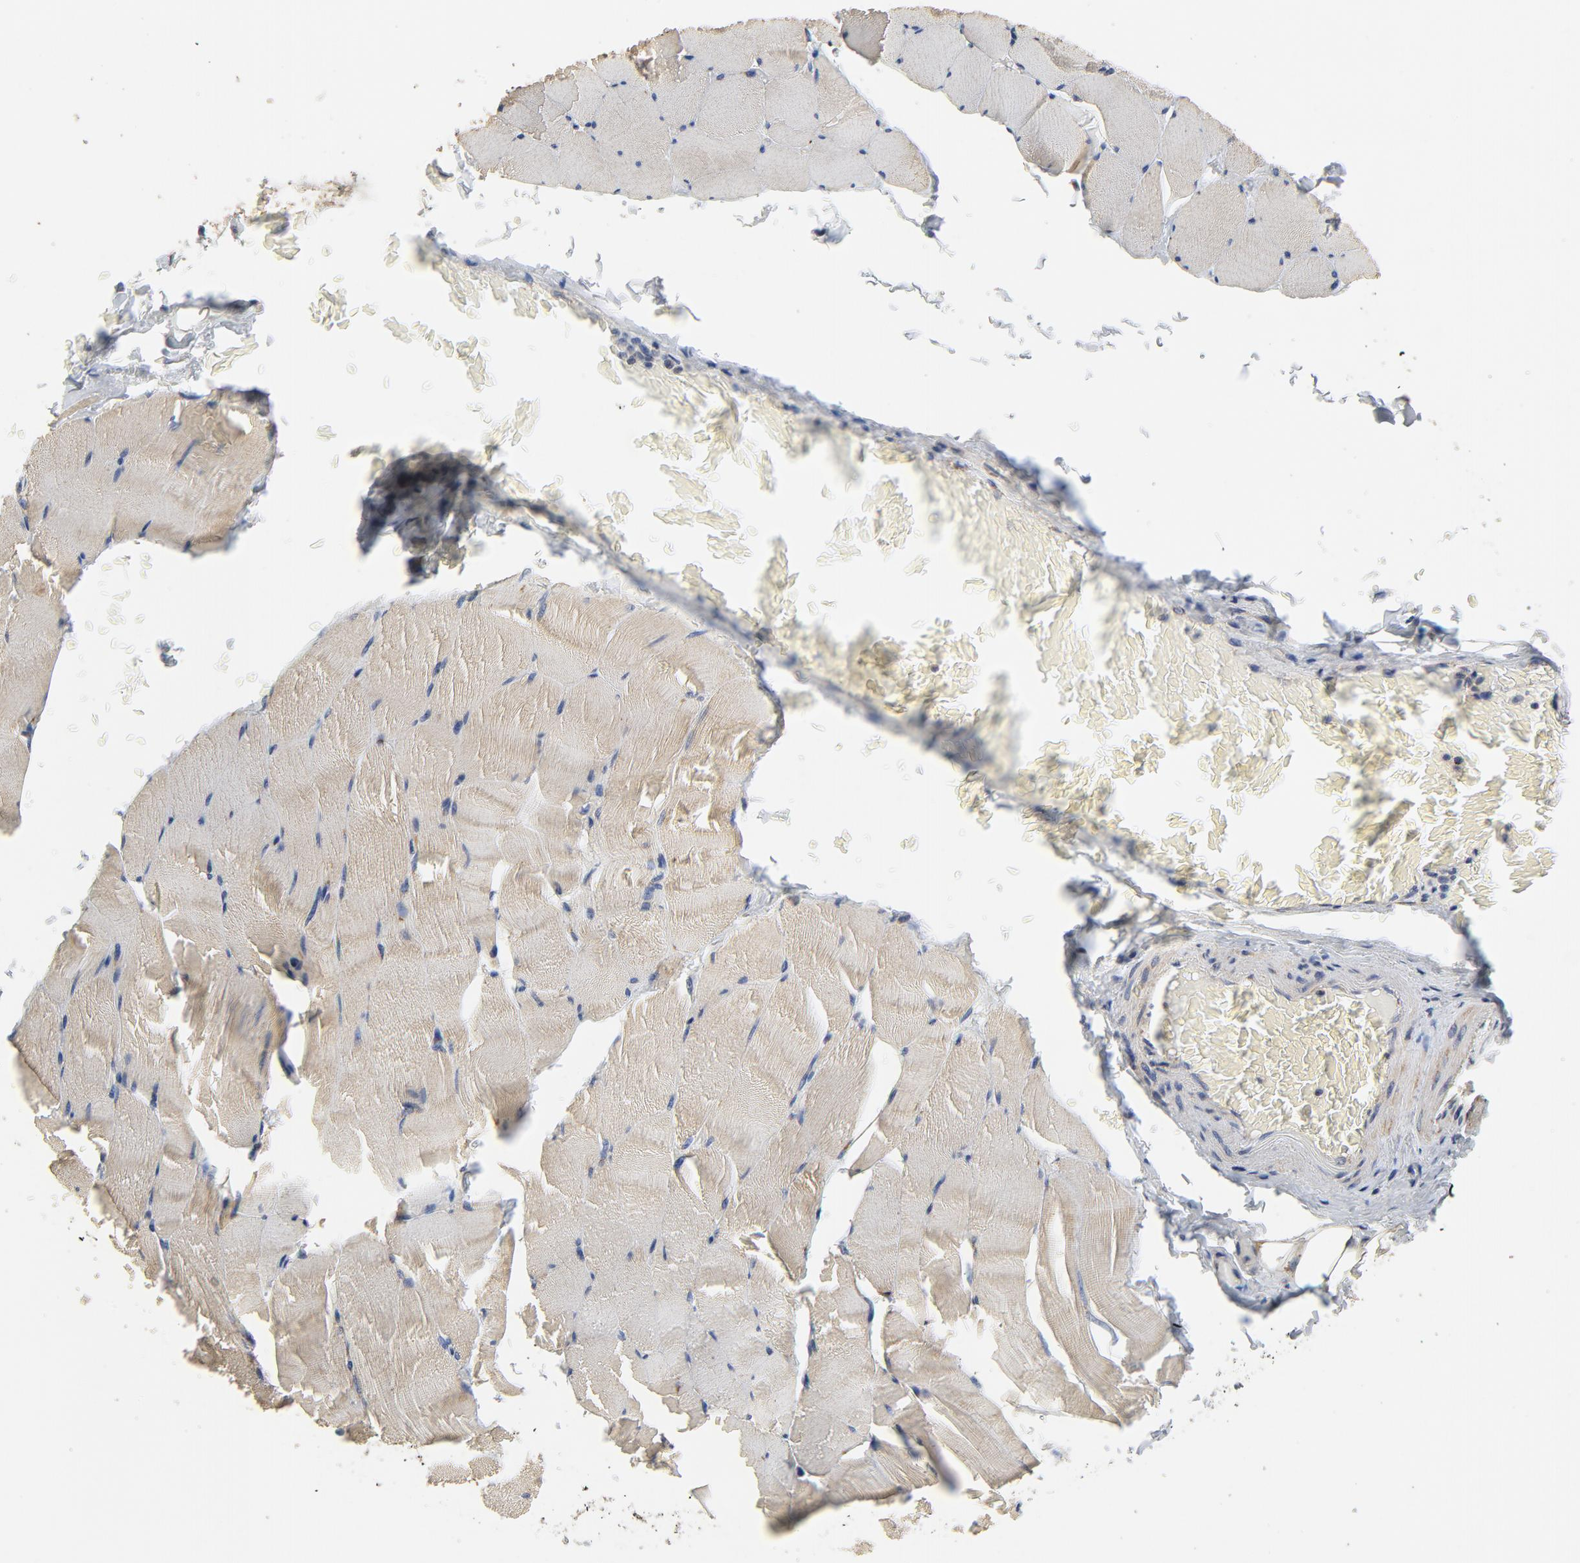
{"staining": {"intensity": "weak", "quantity": ">75%", "location": "cytoplasmic/membranous"}, "tissue": "skeletal muscle", "cell_type": "Myocytes", "image_type": "normal", "snomed": [{"axis": "morphology", "description": "Normal tissue, NOS"}, {"axis": "topography", "description": "Skeletal muscle"}], "caption": "Approximately >75% of myocytes in benign human skeletal muscle reveal weak cytoplasmic/membranous protein positivity as visualized by brown immunohistochemical staining.", "gene": "C14orf119", "patient": {"sex": "male", "age": 62}}